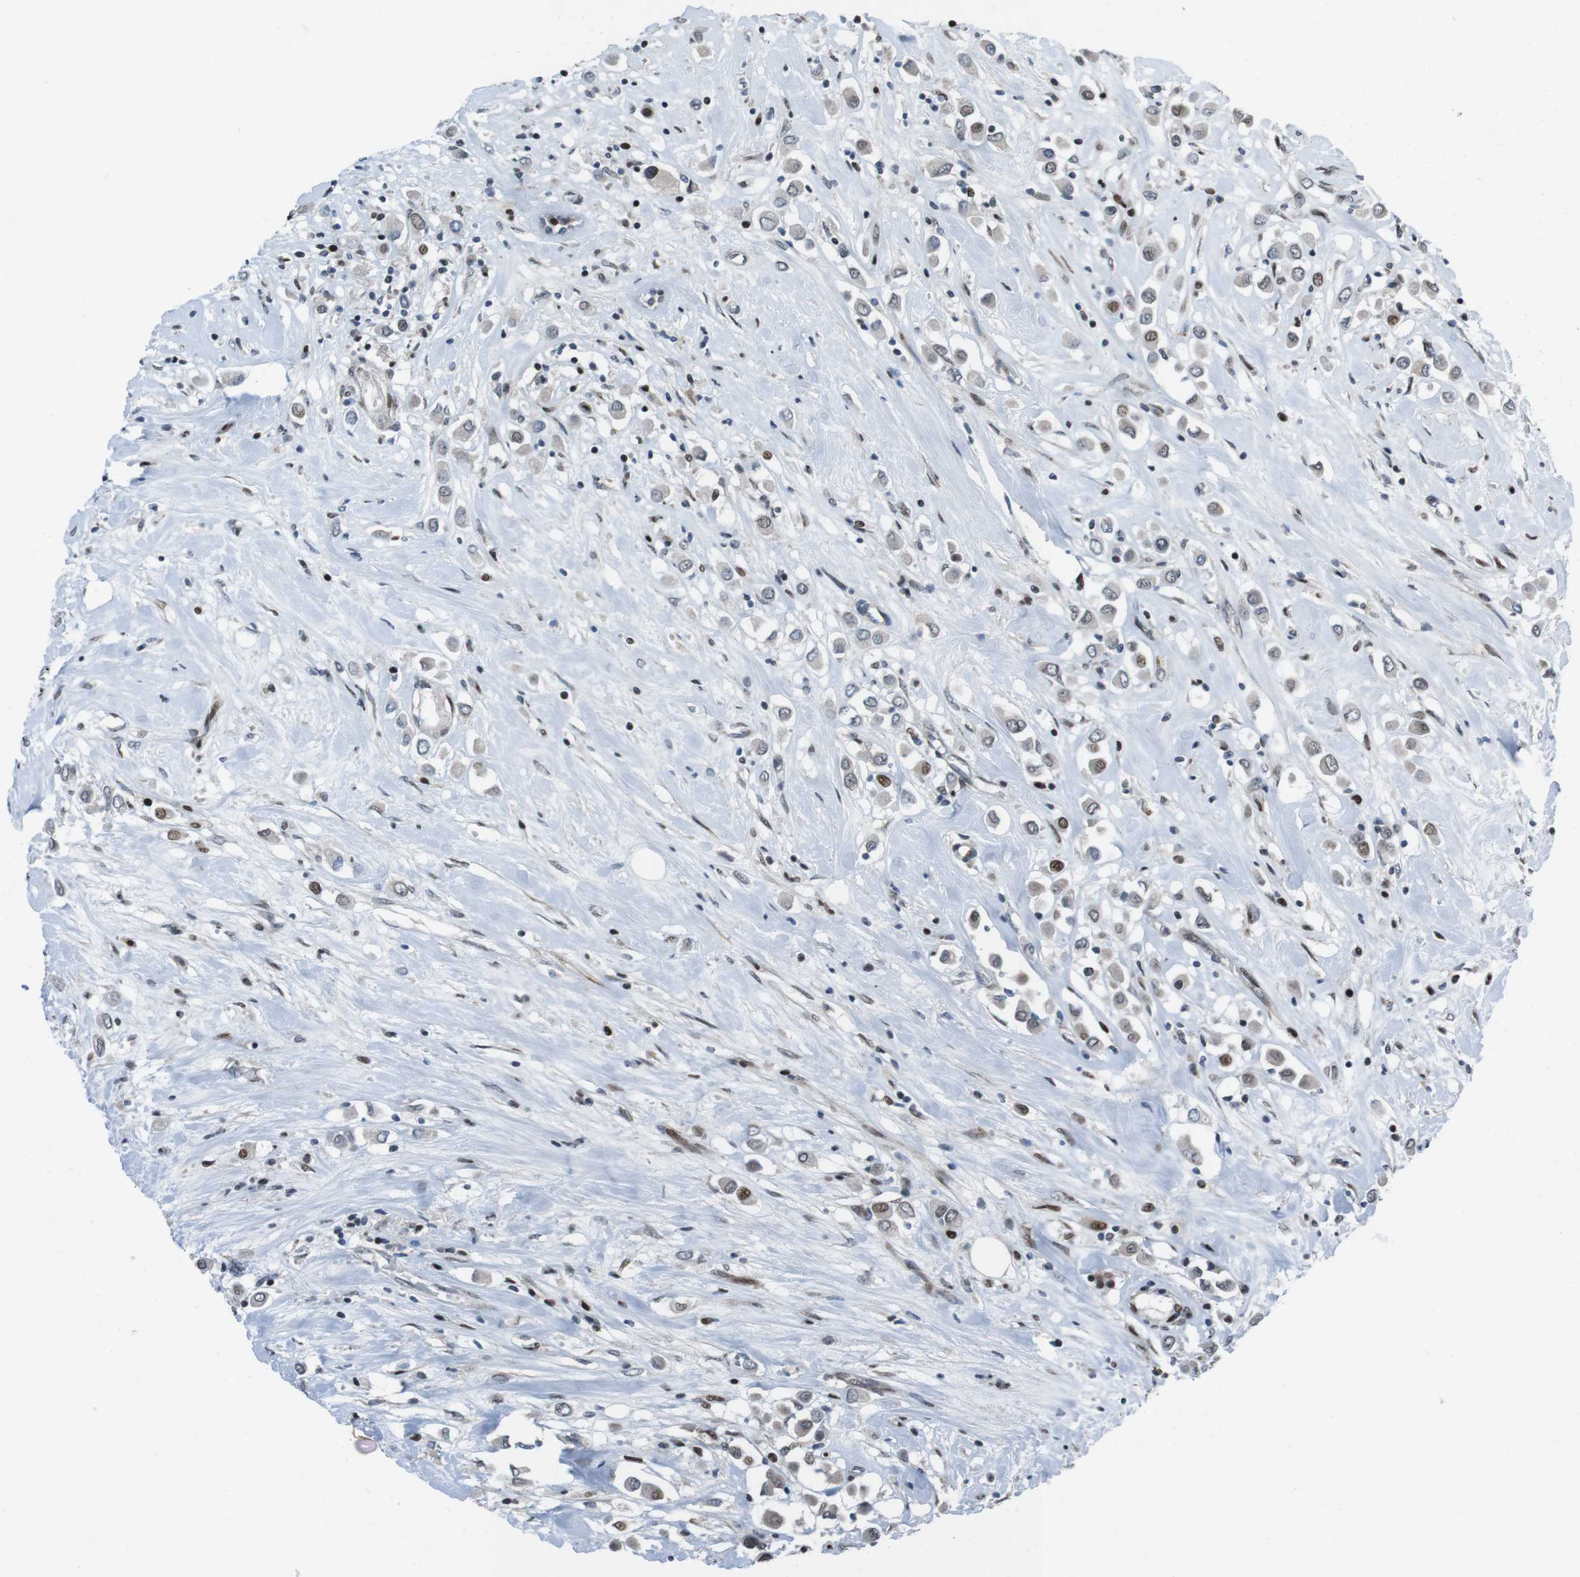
{"staining": {"intensity": "moderate", "quantity": "<25%", "location": "nuclear"}, "tissue": "breast cancer", "cell_type": "Tumor cells", "image_type": "cancer", "snomed": [{"axis": "morphology", "description": "Duct carcinoma"}, {"axis": "topography", "description": "Breast"}], "caption": "Protein analysis of intraductal carcinoma (breast) tissue reveals moderate nuclear staining in about <25% of tumor cells.", "gene": "PBRM1", "patient": {"sex": "female", "age": 61}}